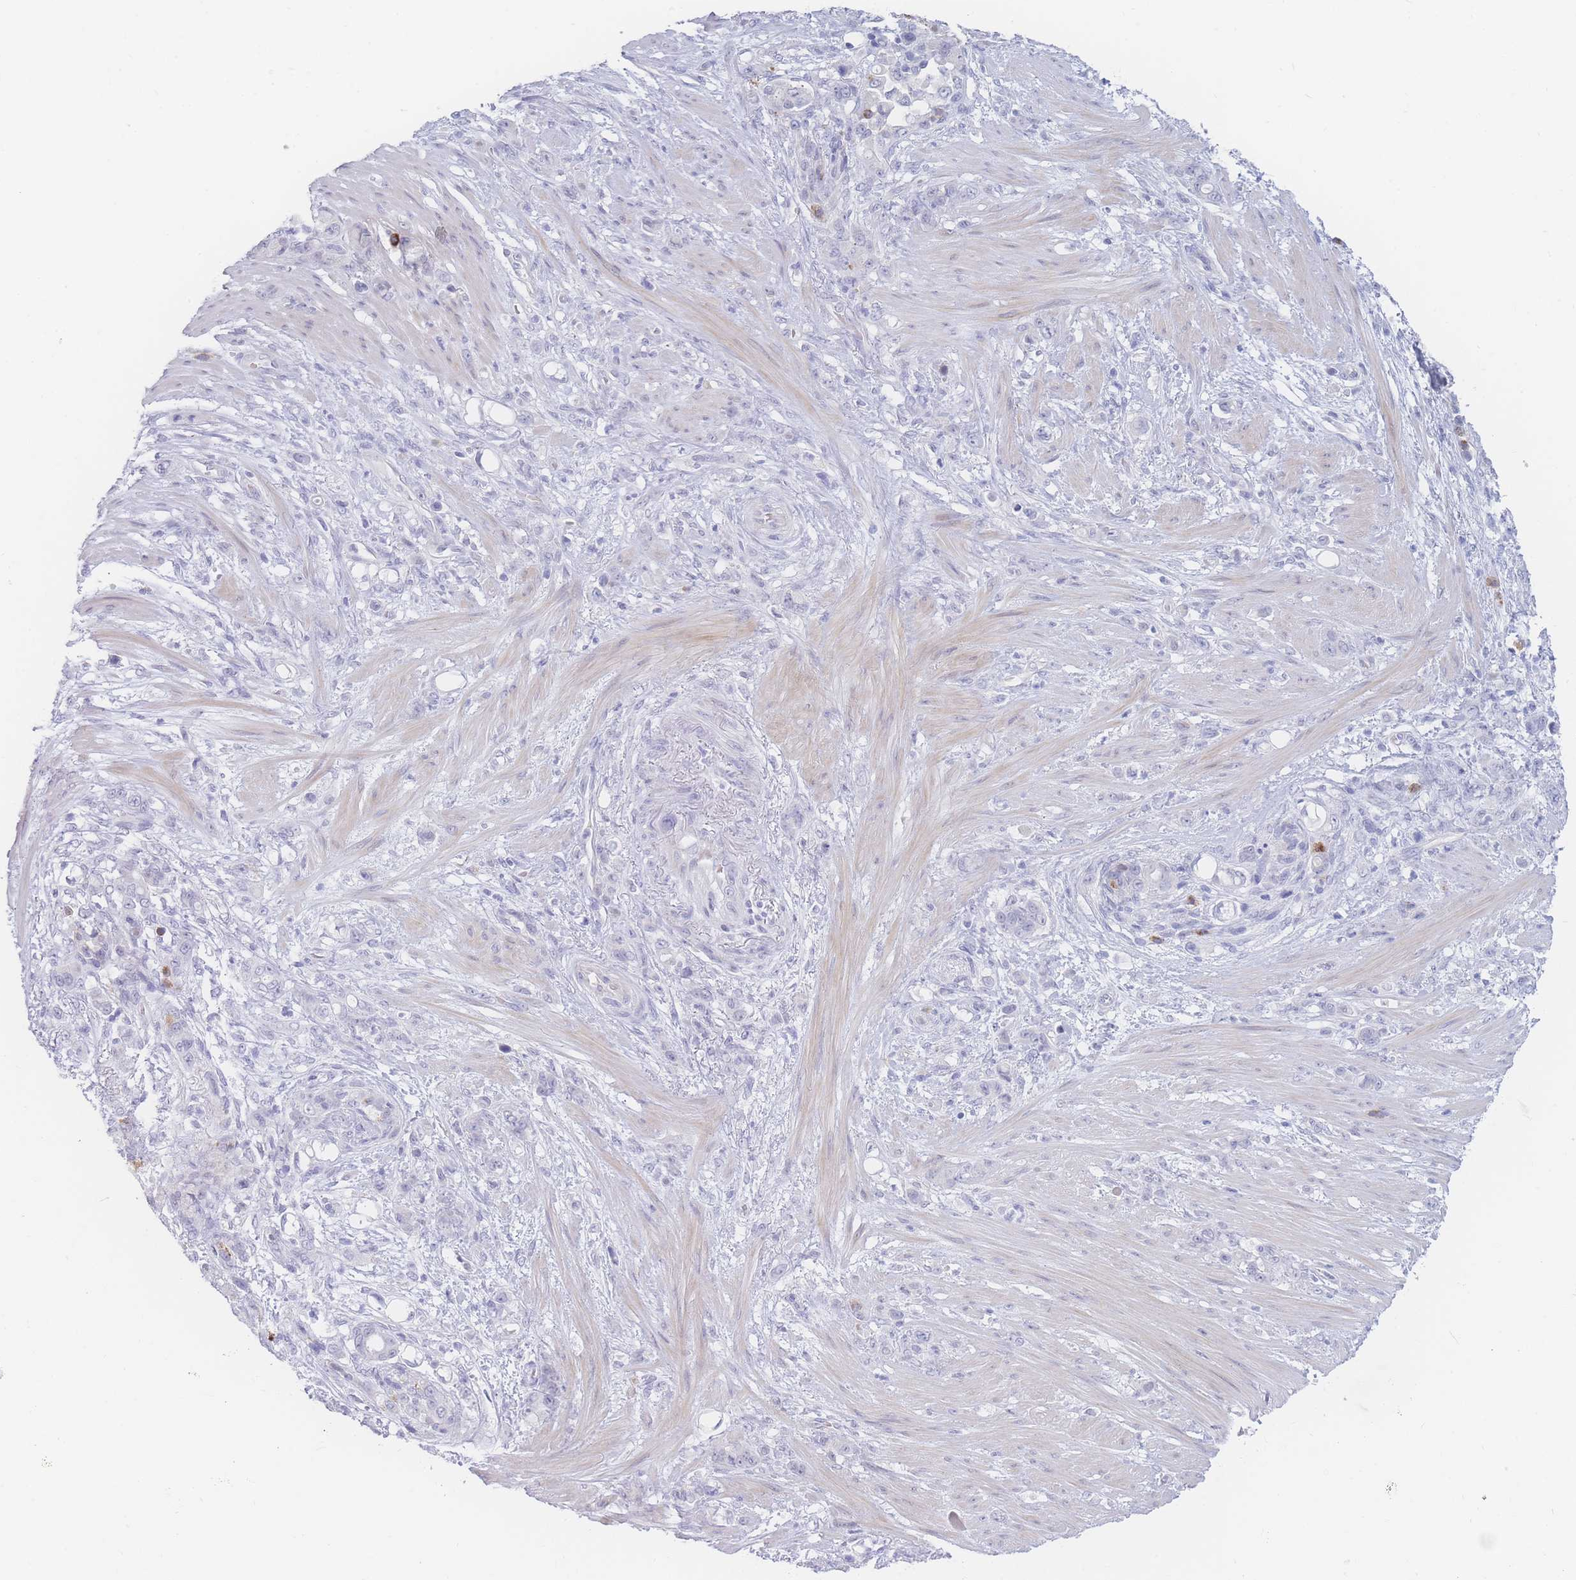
{"staining": {"intensity": "negative", "quantity": "none", "location": "none"}, "tissue": "stomach cancer", "cell_type": "Tumor cells", "image_type": "cancer", "snomed": [{"axis": "morphology", "description": "Normal tissue, NOS"}, {"axis": "morphology", "description": "Adenocarcinoma, NOS"}, {"axis": "topography", "description": "Stomach"}], "caption": "This histopathology image is of stomach cancer (adenocarcinoma) stained with IHC to label a protein in brown with the nuclei are counter-stained blue. There is no expression in tumor cells. (Immunohistochemistry, brightfield microscopy, high magnification).", "gene": "PRSS22", "patient": {"sex": "female", "age": 79}}